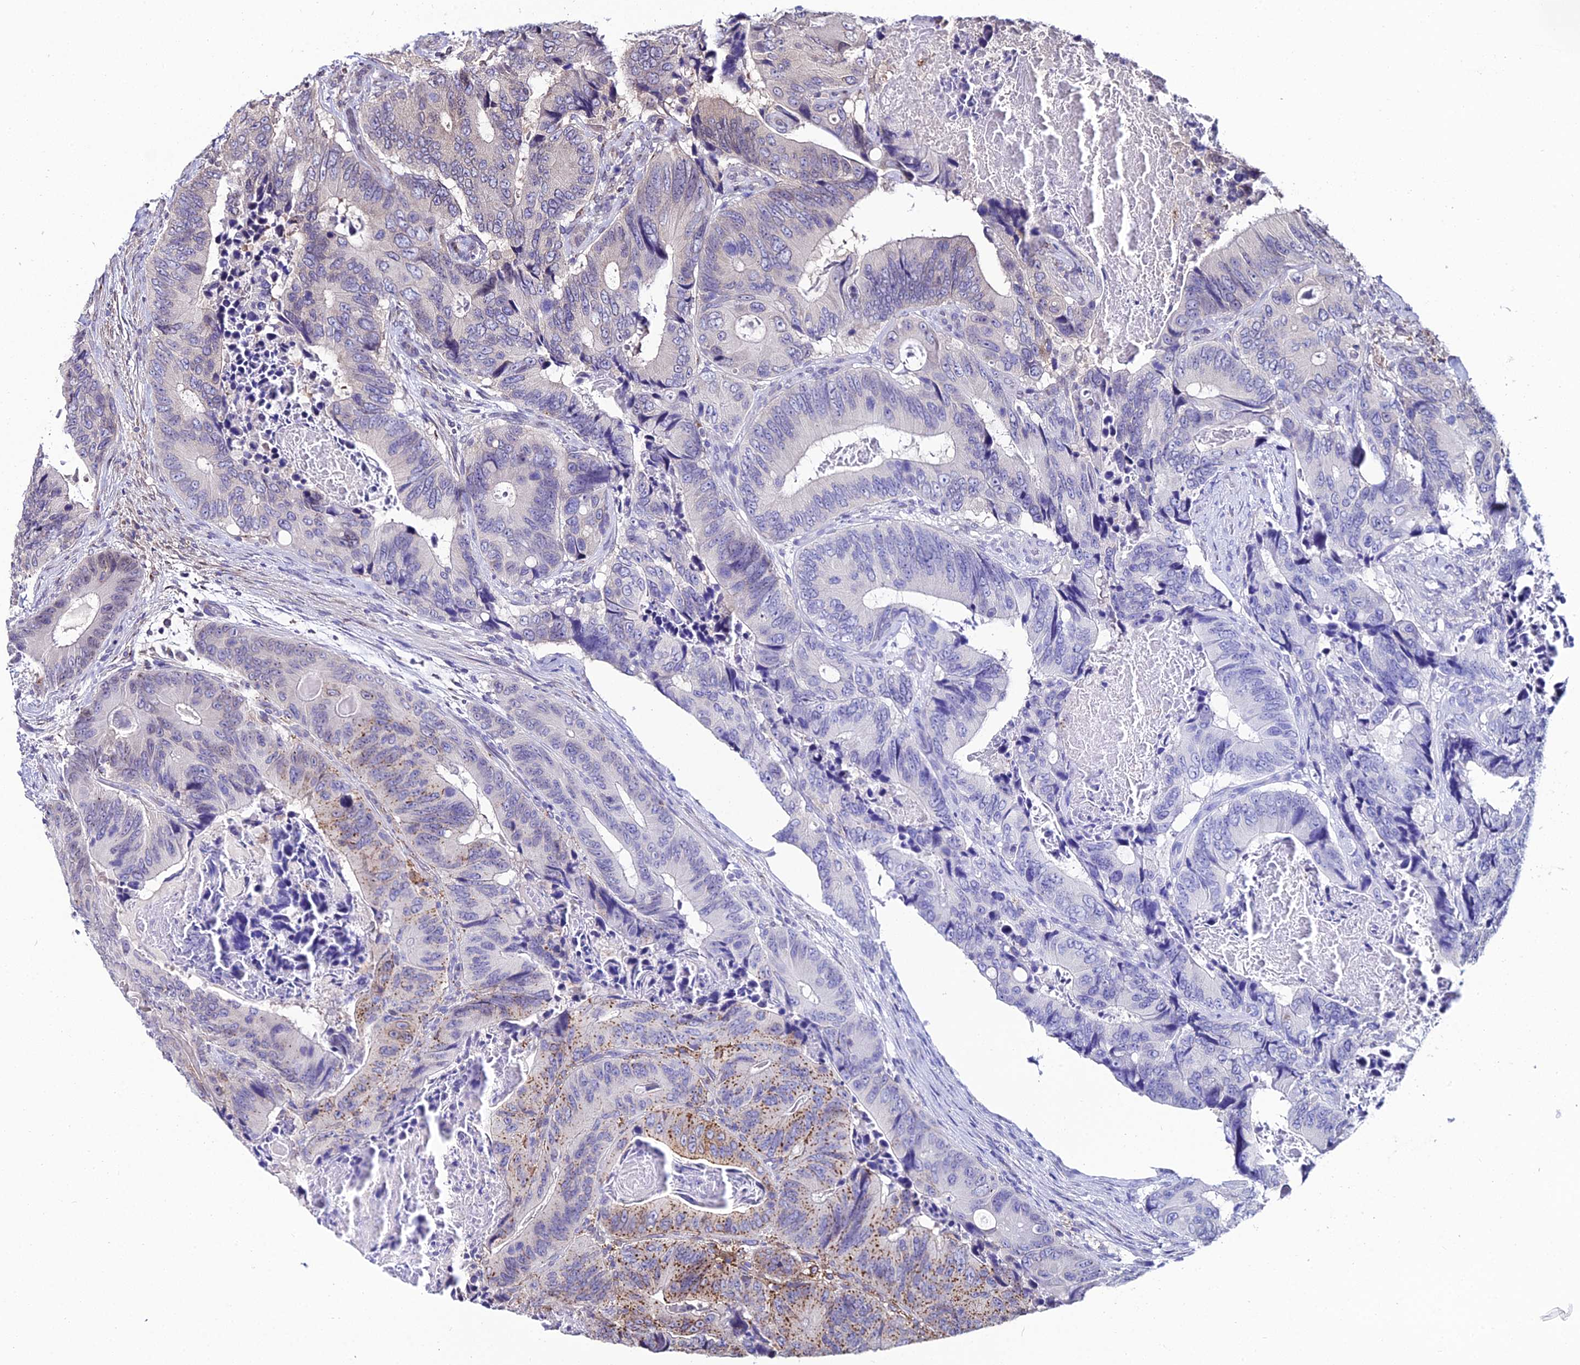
{"staining": {"intensity": "moderate", "quantity": "<25%", "location": "cytoplasmic/membranous,nuclear"}, "tissue": "colorectal cancer", "cell_type": "Tumor cells", "image_type": "cancer", "snomed": [{"axis": "morphology", "description": "Adenocarcinoma, NOS"}, {"axis": "topography", "description": "Colon"}], "caption": "Colorectal cancer (adenocarcinoma) tissue displays moderate cytoplasmic/membranous and nuclear expression in approximately <25% of tumor cells The staining is performed using DAB brown chromogen to label protein expression. The nuclei are counter-stained blue using hematoxylin.", "gene": "DDX19A", "patient": {"sex": "male", "age": 84}}